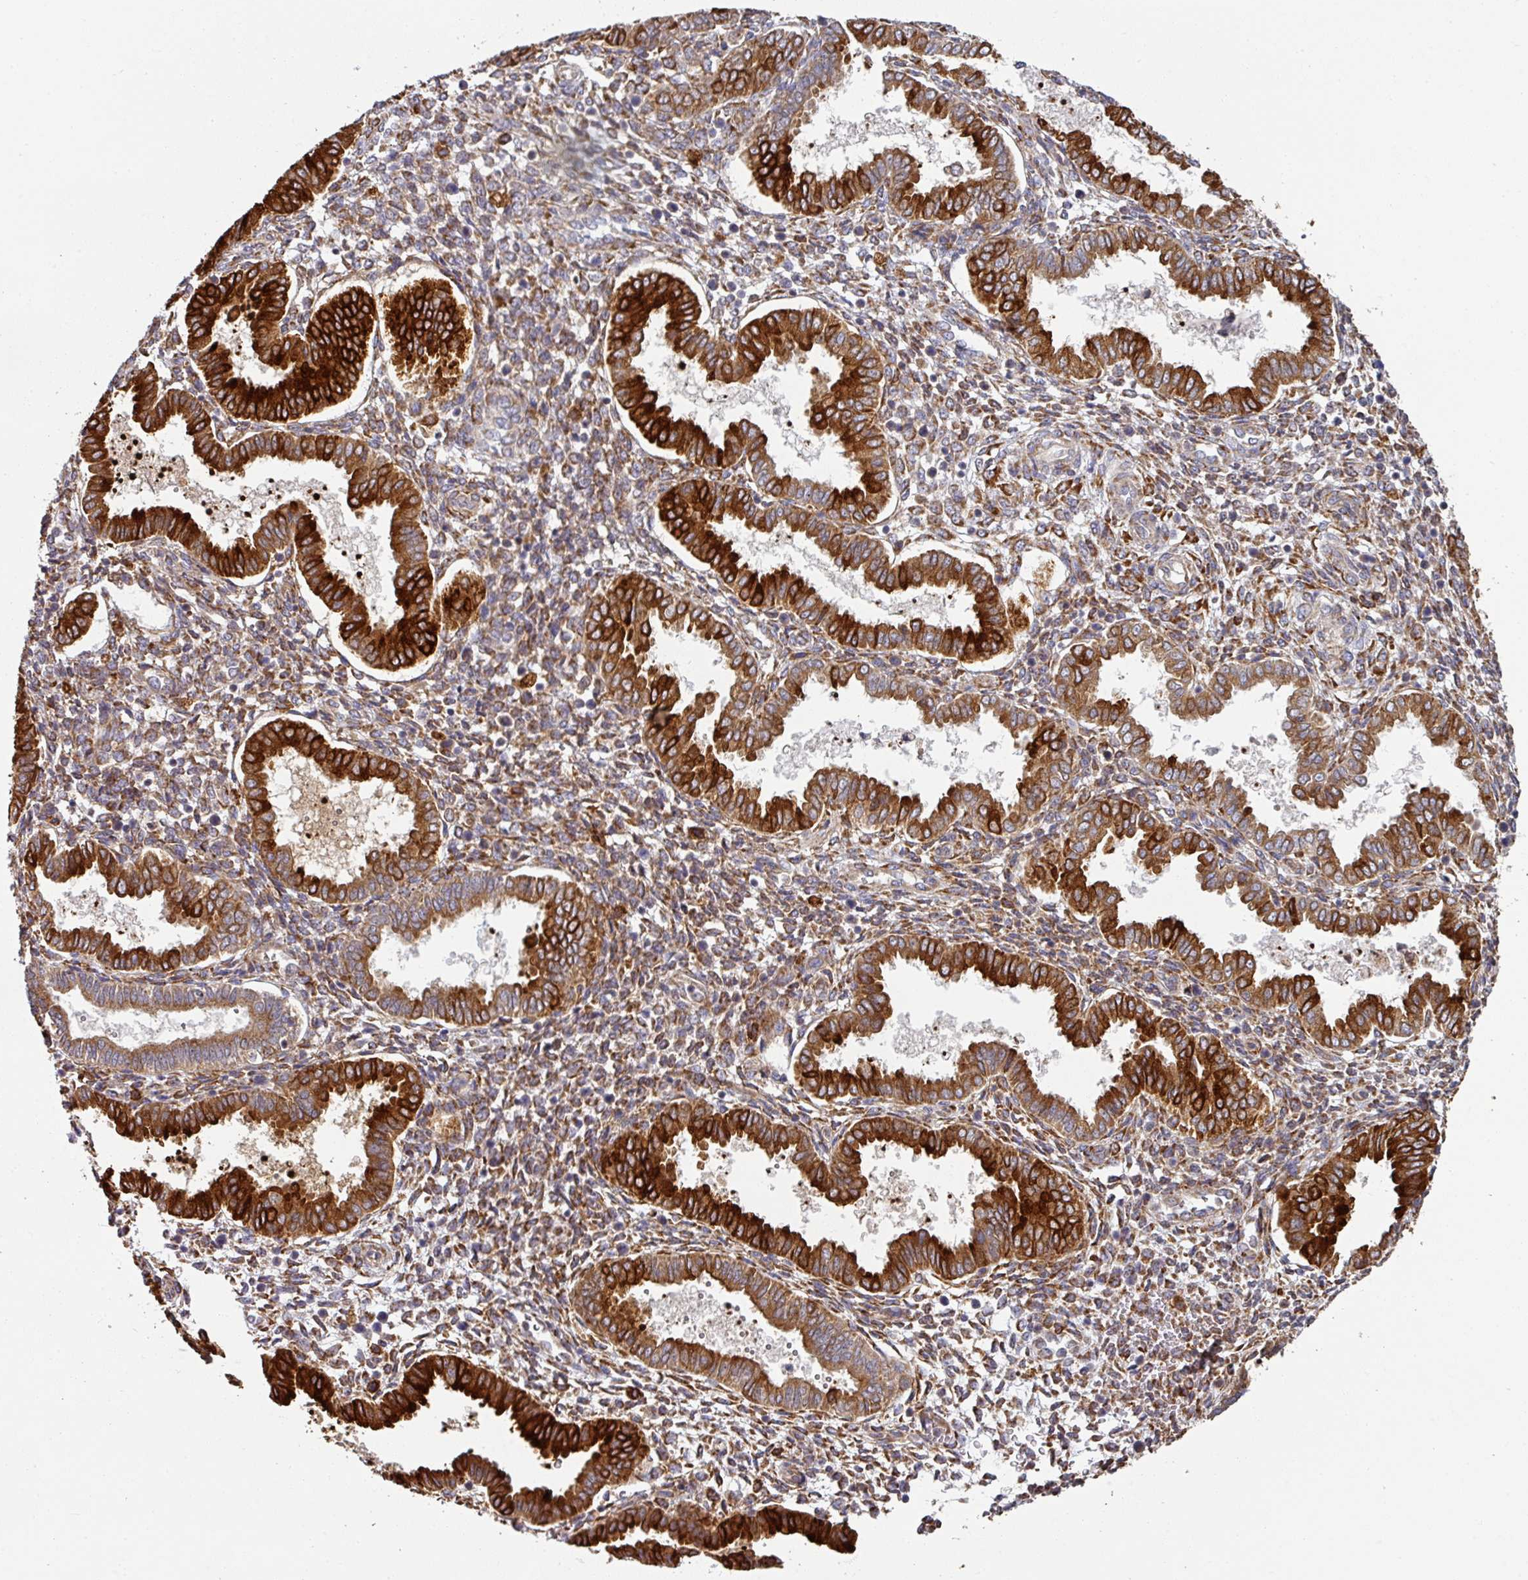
{"staining": {"intensity": "moderate", "quantity": "25%-75%", "location": "cytoplasmic/membranous"}, "tissue": "endometrium", "cell_type": "Cells in endometrial stroma", "image_type": "normal", "snomed": [{"axis": "morphology", "description": "Normal tissue, NOS"}, {"axis": "topography", "description": "Endometrium"}], "caption": "The immunohistochemical stain labels moderate cytoplasmic/membranous positivity in cells in endometrial stroma of benign endometrium. The staining is performed using DAB brown chromogen to label protein expression. The nuclei are counter-stained blue using hematoxylin.", "gene": "ZNF268", "patient": {"sex": "female", "age": 24}}